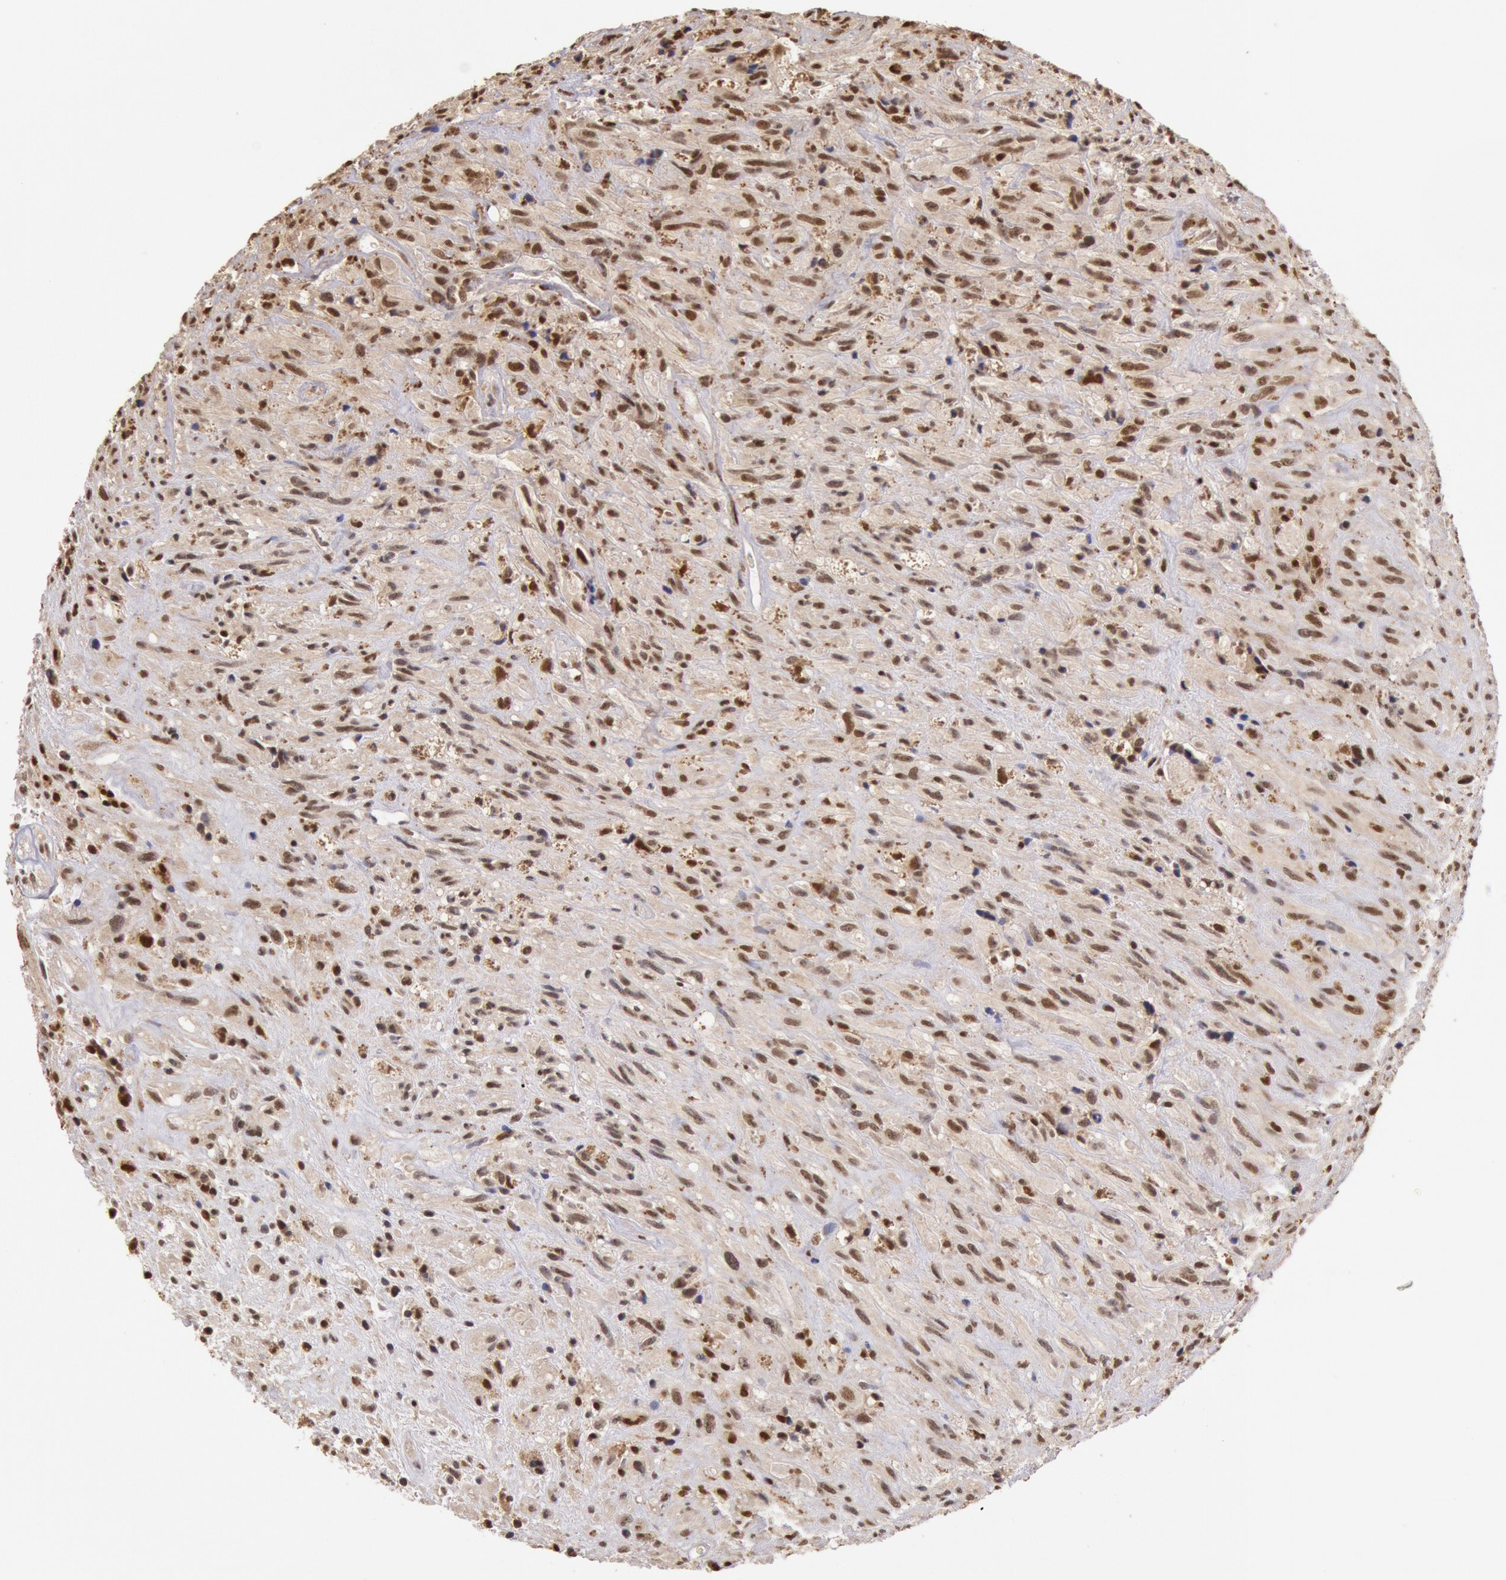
{"staining": {"intensity": "moderate", "quantity": ">75%", "location": "nuclear"}, "tissue": "glioma", "cell_type": "Tumor cells", "image_type": "cancer", "snomed": [{"axis": "morphology", "description": "Glioma, malignant, High grade"}, {"axis": "topography", "description": "Brain"}], "caption": "Glioma stained with a protein marker displays moderate staining in tumor cells.", "gene": "LIG4", "patient": {"sex": "male", "age": 48}}